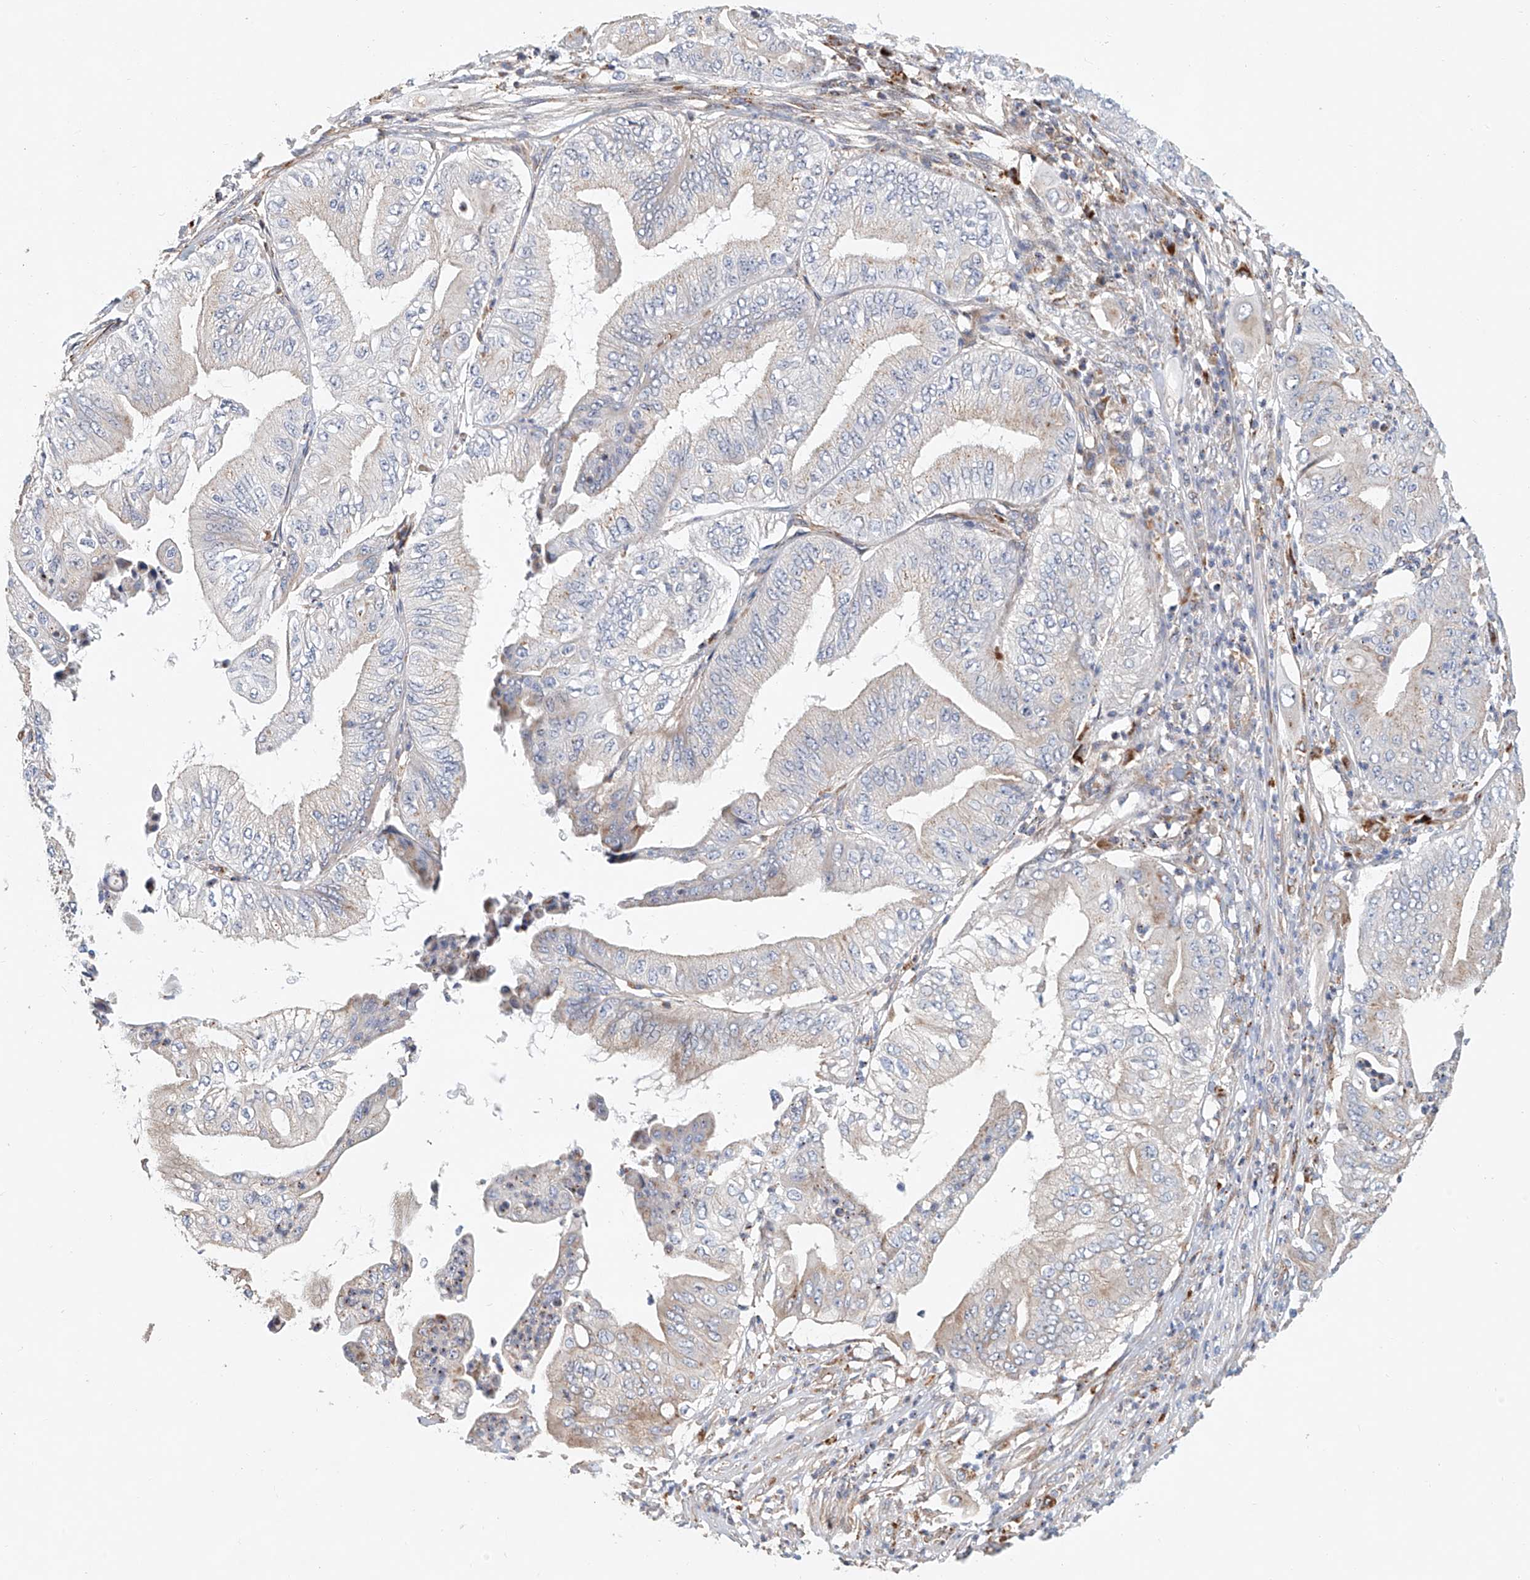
{"staining": {"intensity": "negative", "quantity": "none", "location": "none"}, "tissue": "pancreatic cancer", "cell_type": "Tumor cells", "image_type": "cancer", "snomed": [{"axis": "morphology", "description": "Adenocarcinoma, NOS"}, {"axis": "topography", "description": "Pancreas"}], "caption": "Immunohistochemistry (IHC) micrograph of pancreatic cancer (adenocarcinoma) stained for a protein (brown), which shows no staining in tumor cells.", "gene": "HGSNAT", "patient": {"sex": "female", "age": 77}}